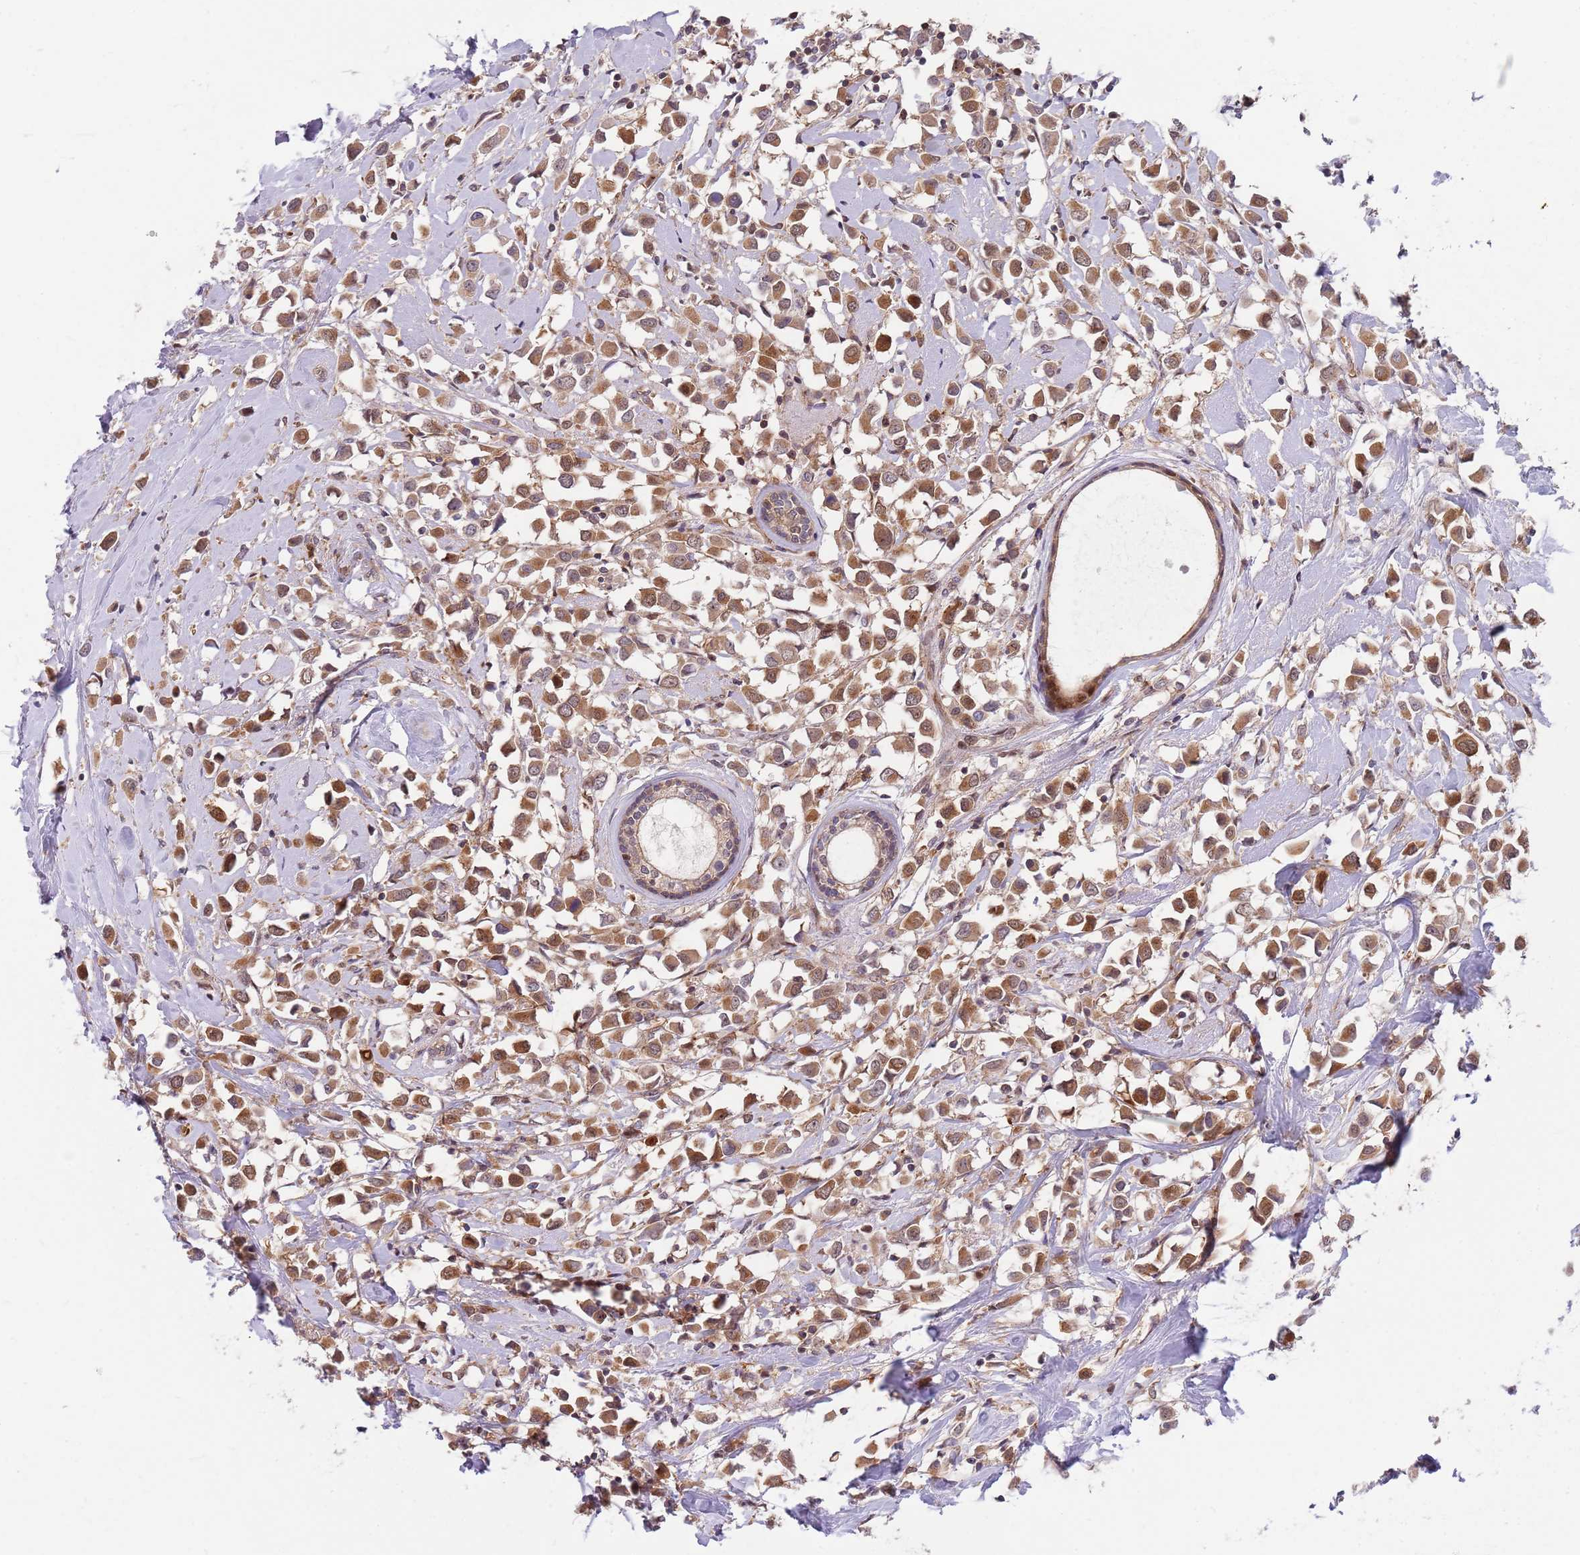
{"staining": {"intensity": "moderate", "quantity": ">75%", "location": "cytoplasmic/membranous,nuclear"}, "tissue": "breast cancer", "cell_type": "Tumor cells", "image_type": "cancer", "snomed": [{"axis": "morphology", "description": "Duct carcinoma"}, {"axis": "topography", "description": "Breast"}], "caption": "Protein staining demonstrates moderate cytoplasmic/membranous and nuclear staining in approximately >75% of tumor cells in breast cancer (invasive ductal carcinoma).", "gene": "GGA1", "patient": {"sex": "female", "age": 61}}